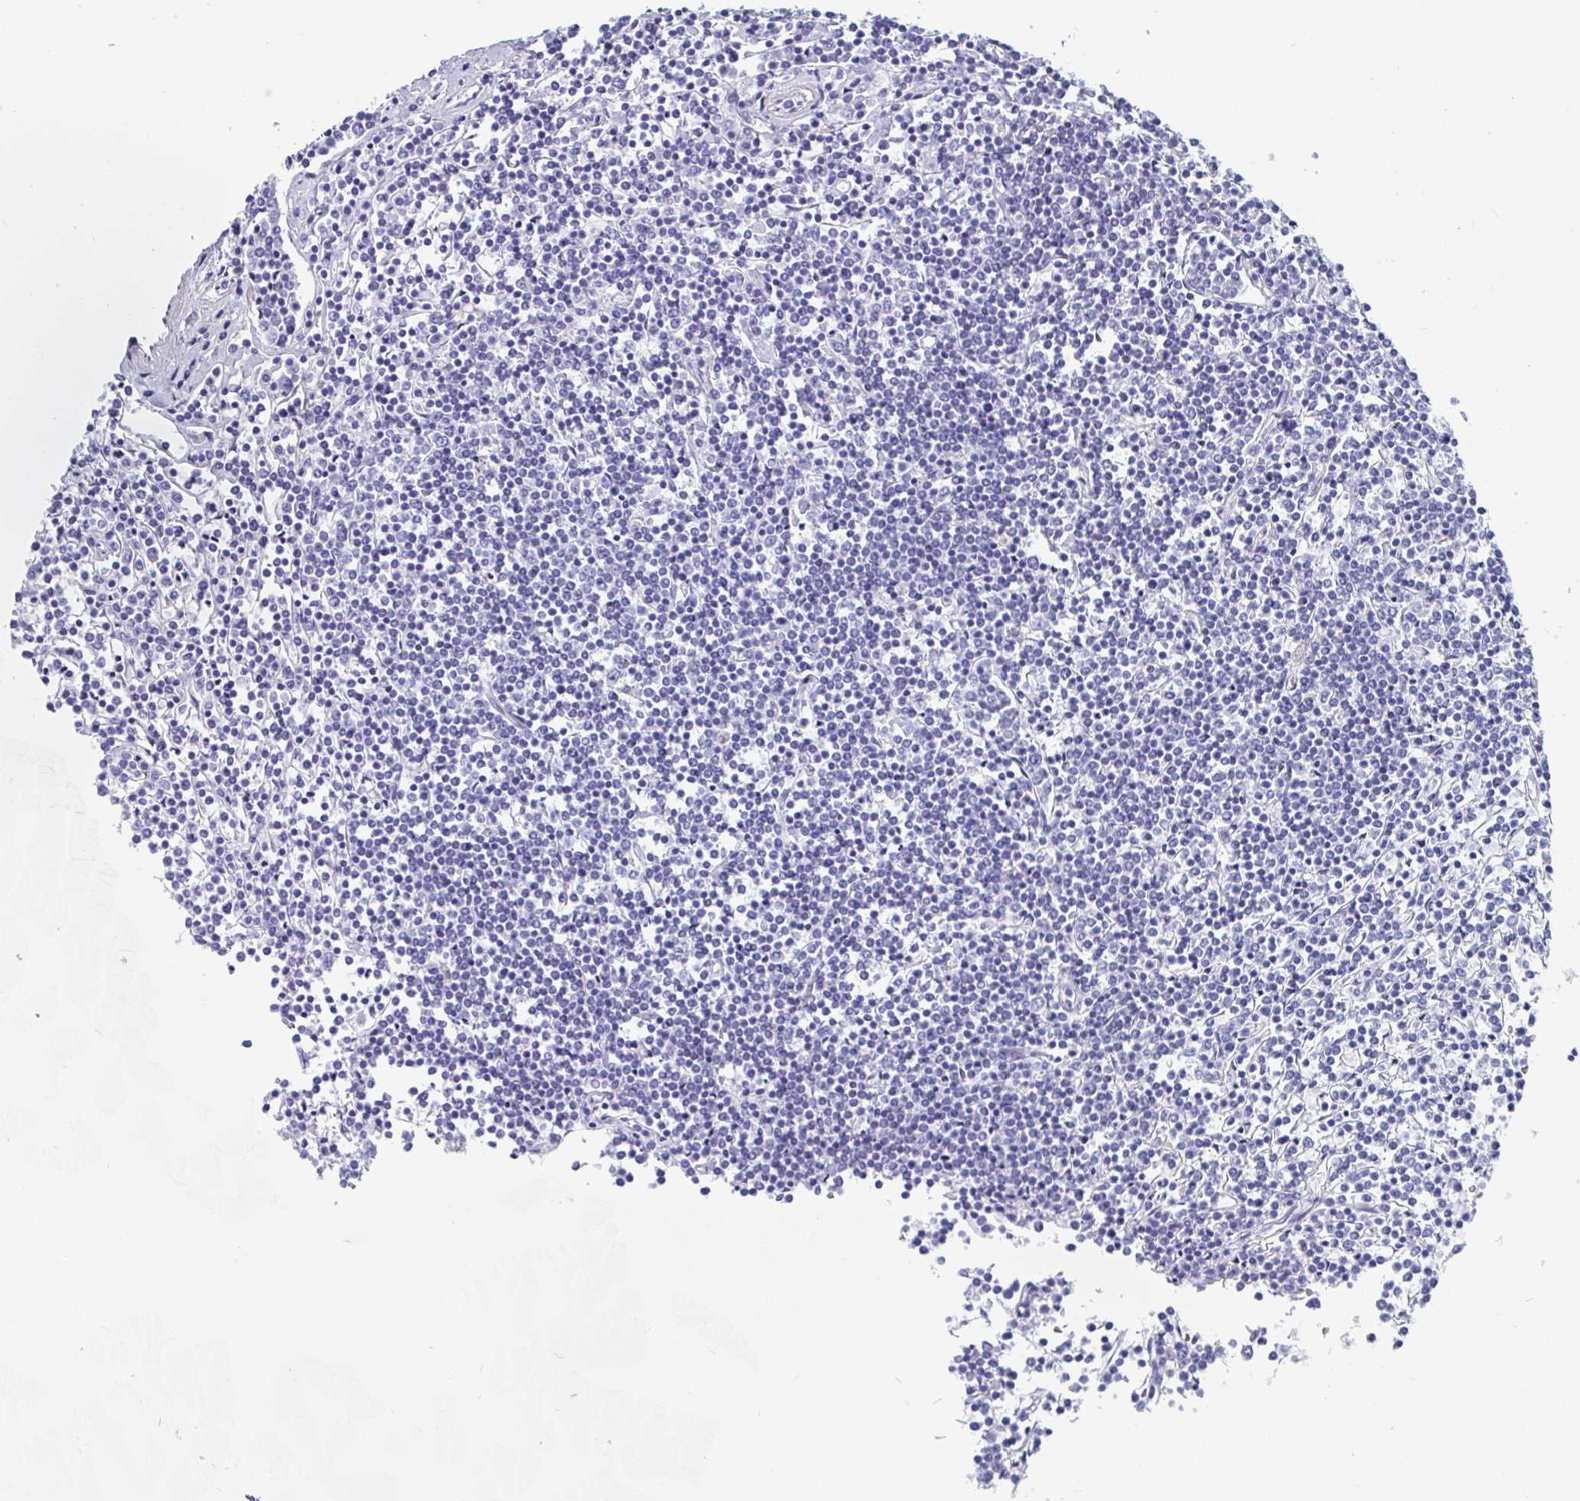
{"staining": {"intensity": "negative", "quantity": "none", "location": "none"}, "tissue": "lymphoma", "cell_type": "Tumor cells", "image_type": "cancer", "snomed": [{"axis": "morphology", "description": "Malignant lymphoma, non-Hodgkin's type, Low grade"}, {"axis": "topography", "description": "Spleen"}], "caption": "Immunohistochemical staining of human malignant lymphoma, non-Hodgkin's type (low-grade) reveals no significant positivity in tumor cells. The staining was performed using DAB (3,3'-diaminobenzidine) to visualize the protein expression in brown, while the nuclei were stained in blue with hematoxylin (Magnification: 20x).", "gene": "GKN2", "patient": {"sex": "female", "age": 19}}